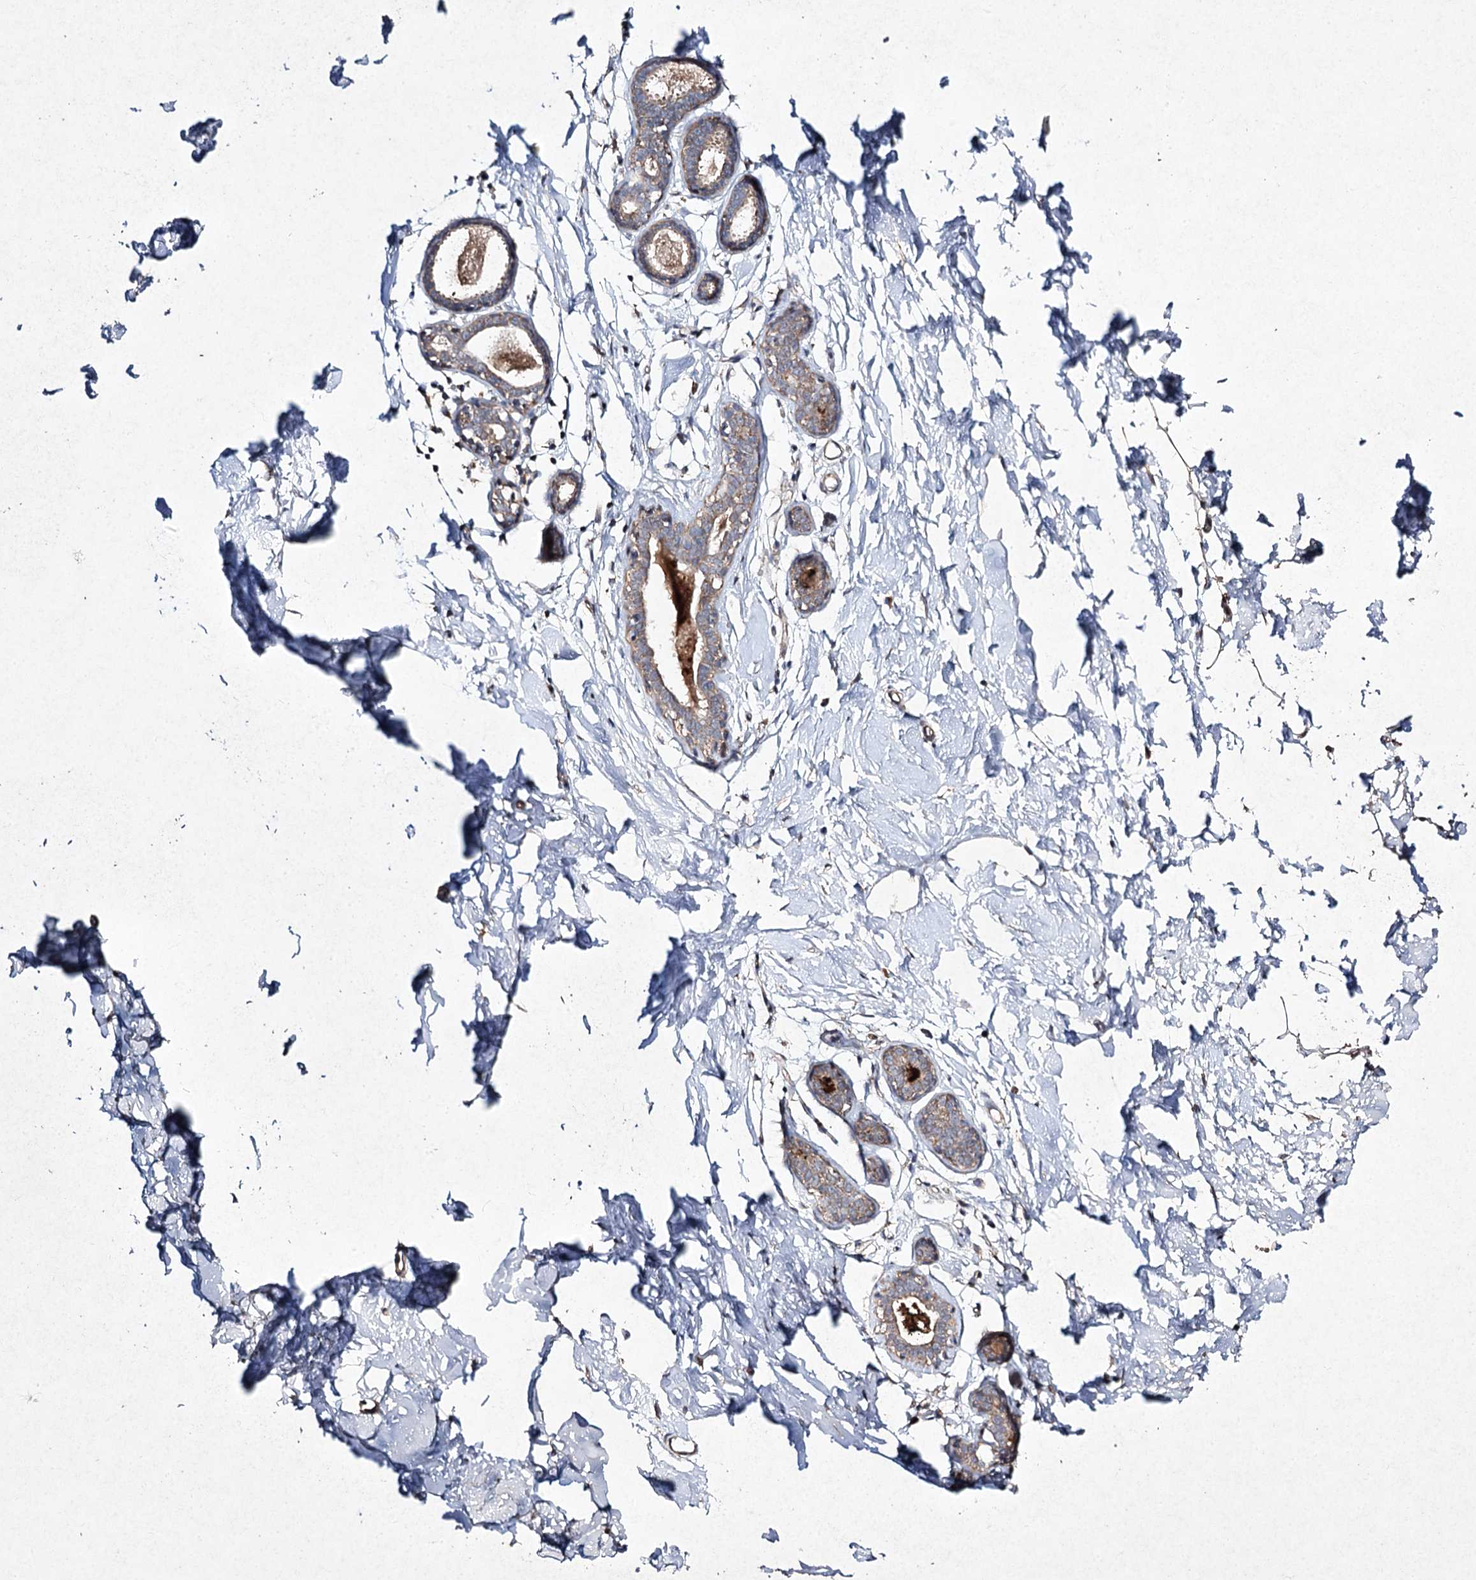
{"staining": {"intensity": "weak", "quantity": "<25%", "location": "cytoplasmic/membranous"}, "tissue": "adipose tissue", "cell_type": "Adipocytes", "image_type": "normal", "snomed": [{"axis": "morphology", "description": "Normal tissue, NOS"}, {"axis": "topography", "description": "Breast"}], "caption": "Immunohistochemical staining of benign adipose tissue shows no significant expression in adipocytes. (DAB immunohistochemistry (IHC) with hematoxylin counter stain).", "gene": "FANCL", "patient": {"sex": "female", "age": 23}}